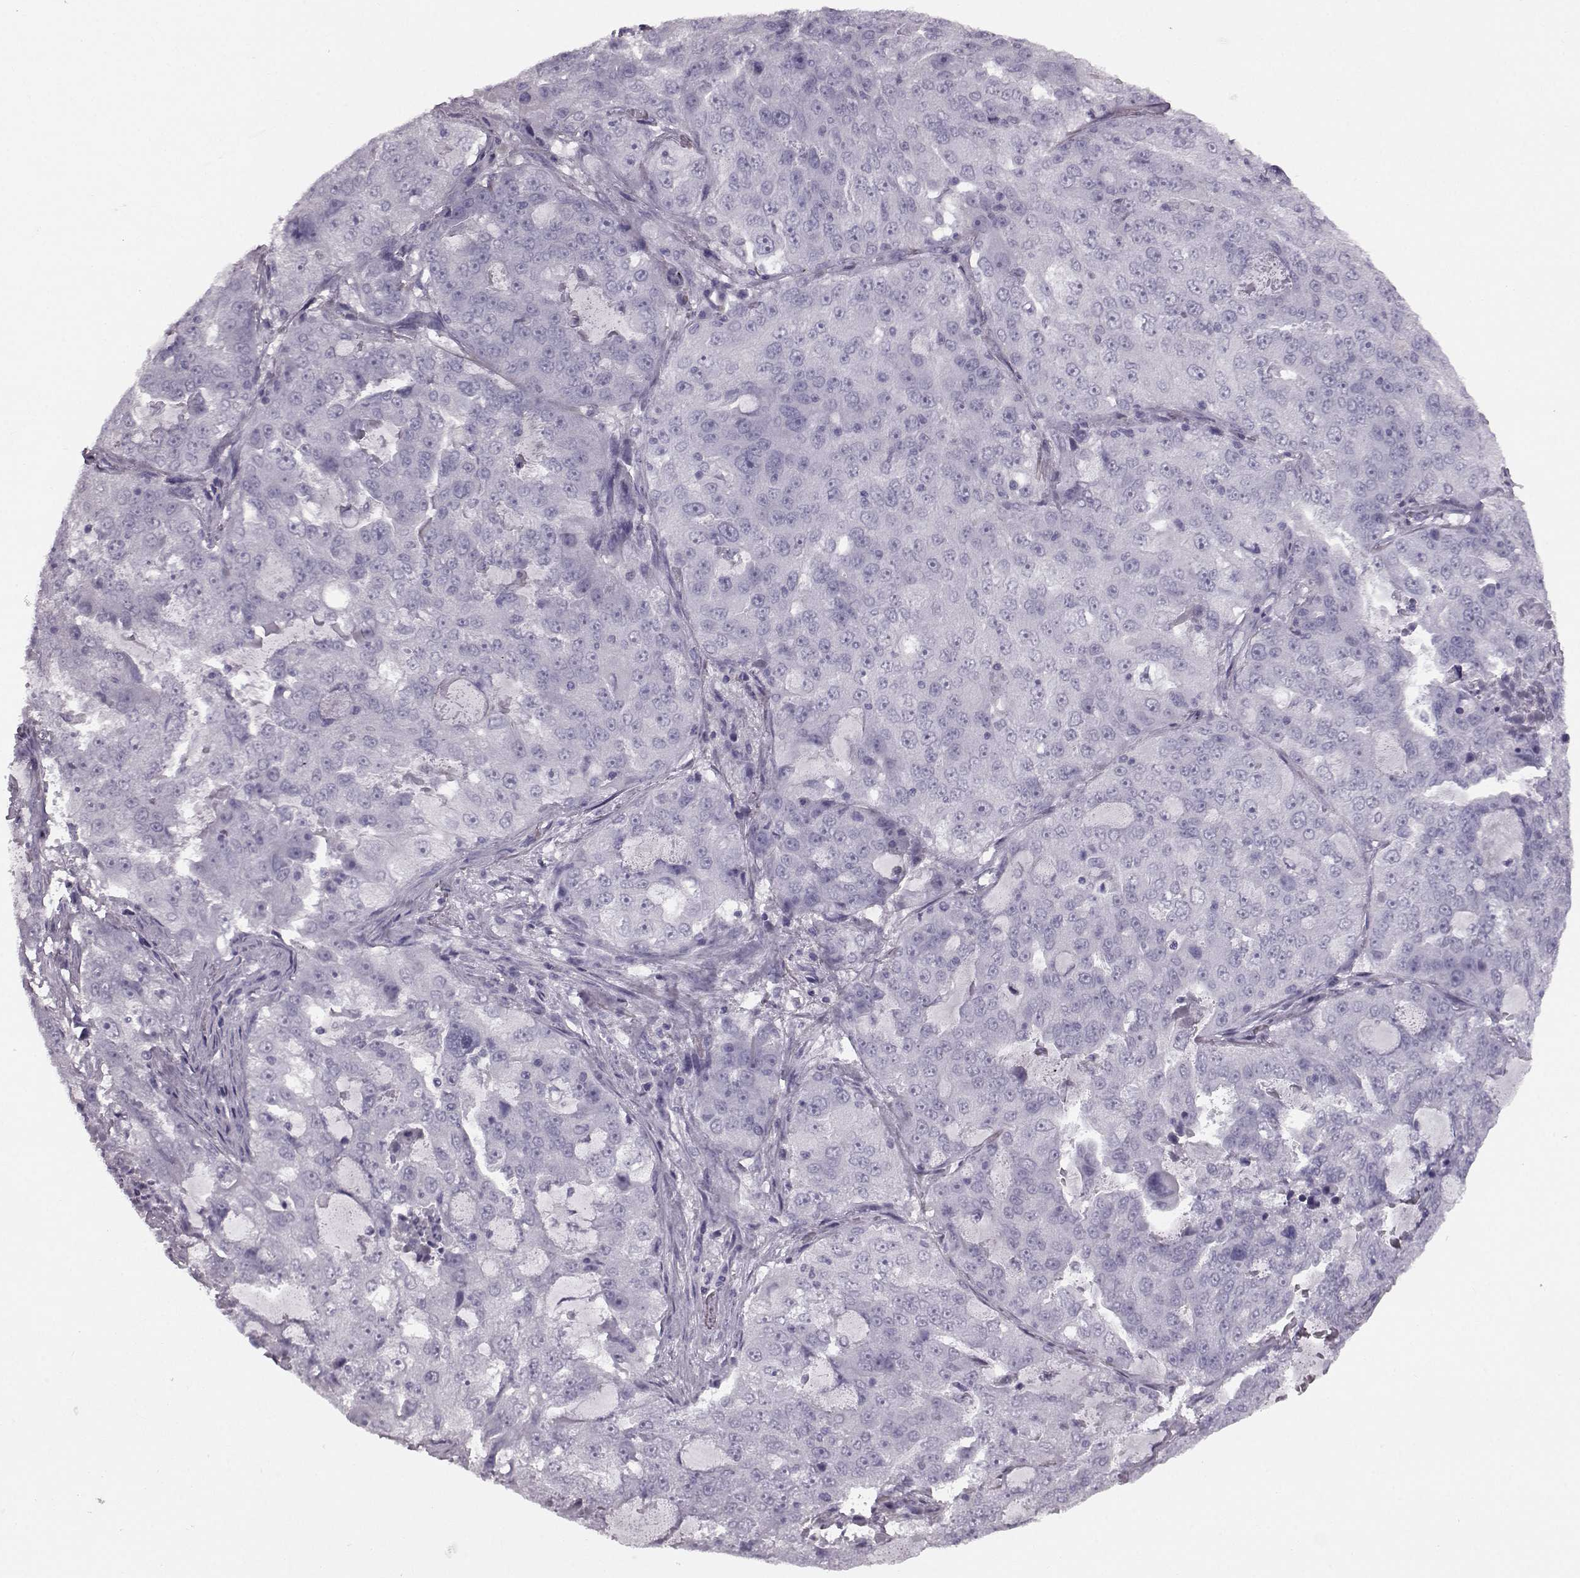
{"staining": {"intensity": "negative", "quantity": "none", "location": "none"}, "tissue": "lung cancer", "cell_type": "Tumor cells", "image_type": "cancer", "snomed": [{"axis": "morphology", "description": "Adenocarcinoma, NOS"}, {"axis": "topography", "description": "Lung"}], "caption": "This is an IHC histopathology image of human lung adenocarcinoma. There is no expression in tumor cells.", "gene": "JSRP1", "patient": {"sex": "female", "age": 61}}